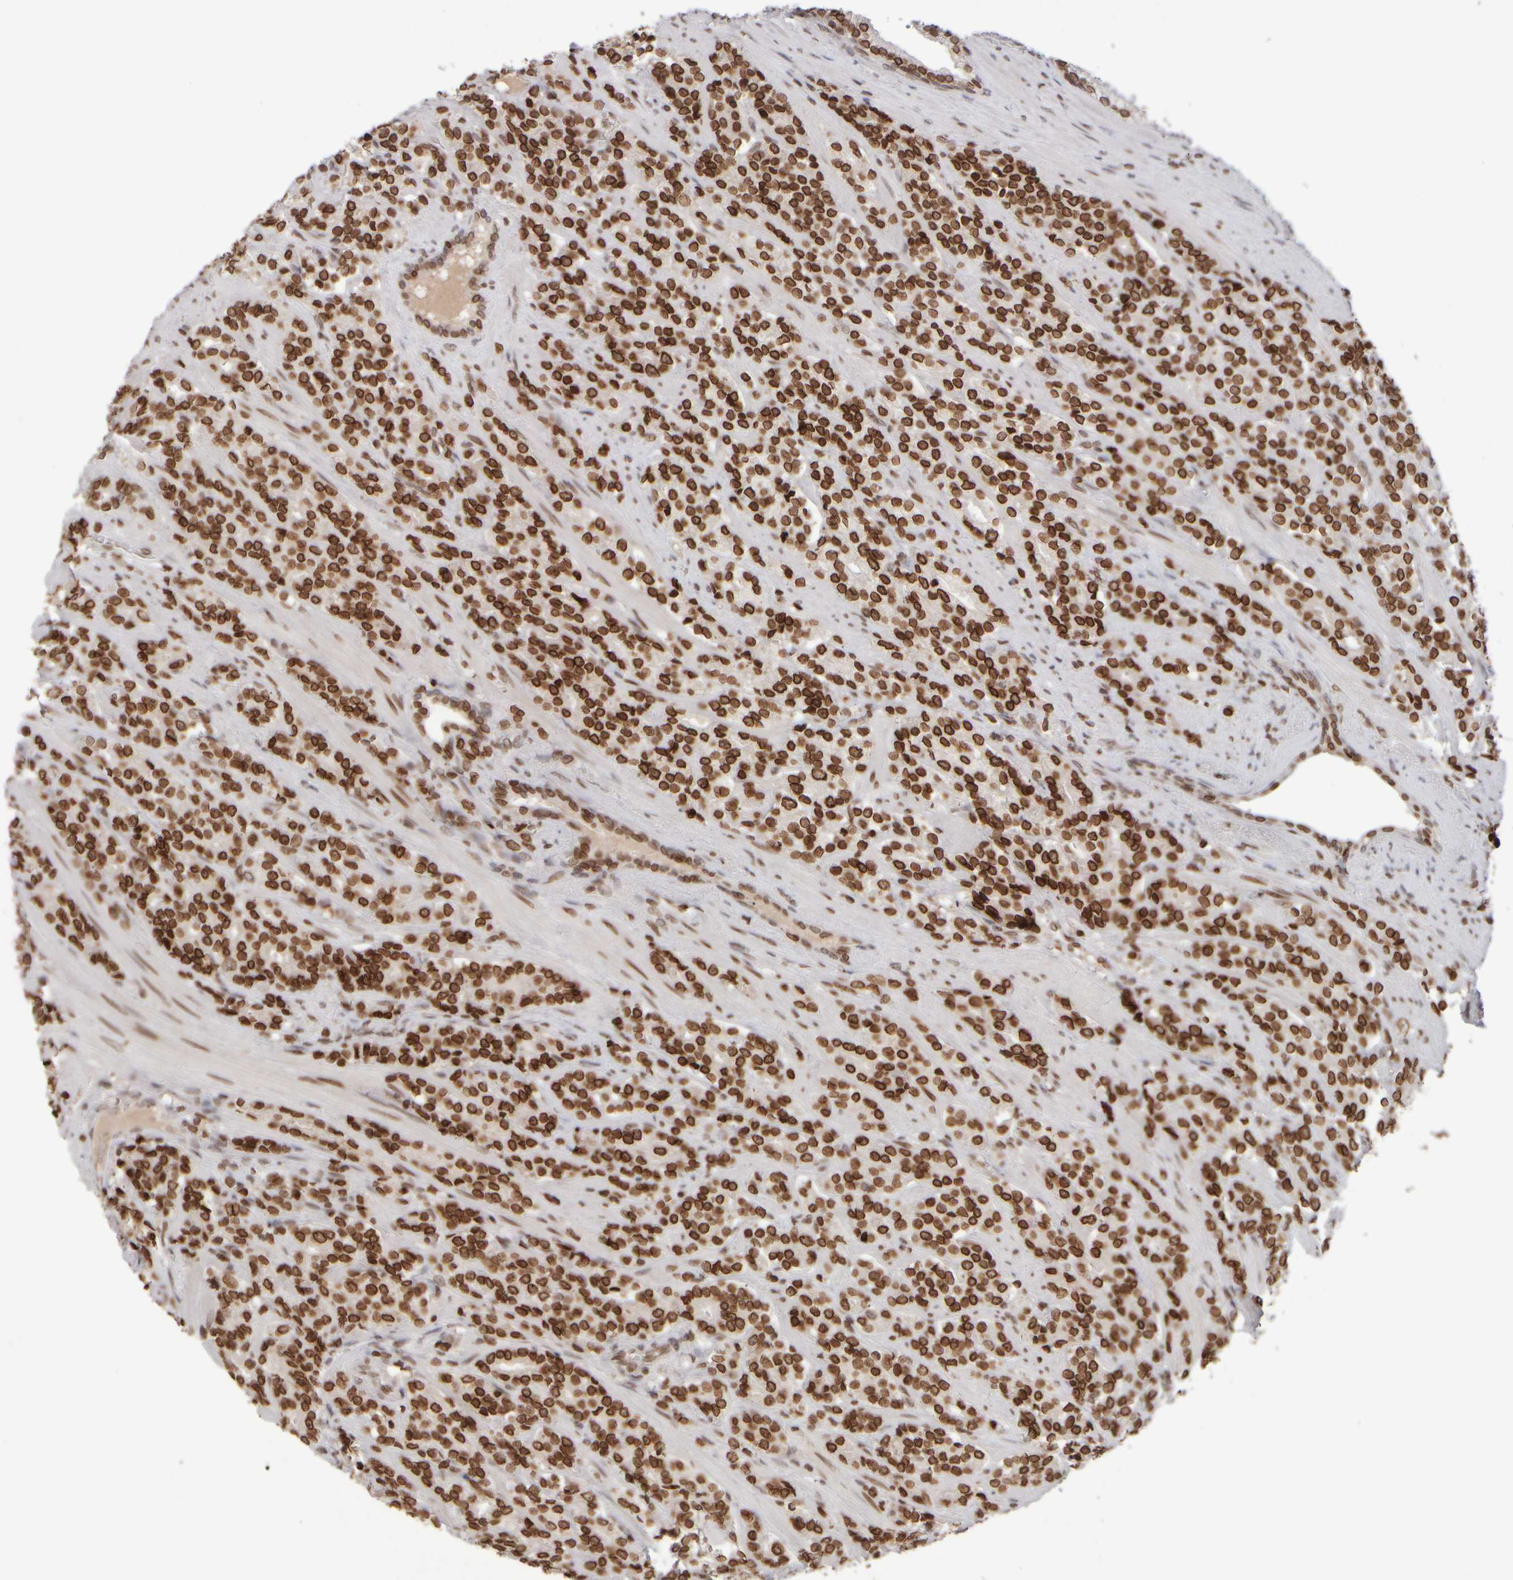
{"staining": {"intensity": "strong", "quantity": ">75%", "location": "cytoplasmic/membranous,nuclear"}, "tissue": "prostate cancer", "cell_type": "Tumor cells", "image_type": "cancer", "snomed": [{"axis": "morphology", "description": "Adenocarcinoma, High grade"}, {"axis": "topography", "description": "Prostate"}], "caption": "Protein staining of prostate adenocarcinoma (high-grade) tissue shows strong cytoplasmic/membranous and nuclear expression in approximately >75% of tumor cells. The protein is stained brown, and the nuclei are stained in blue (DAB (3,3'-diaminobenzidine) IHC with brightfield microscopy, high magnification).", "gene": "ZC3HC1", "patient": {"sex": "male", "age": 71}}